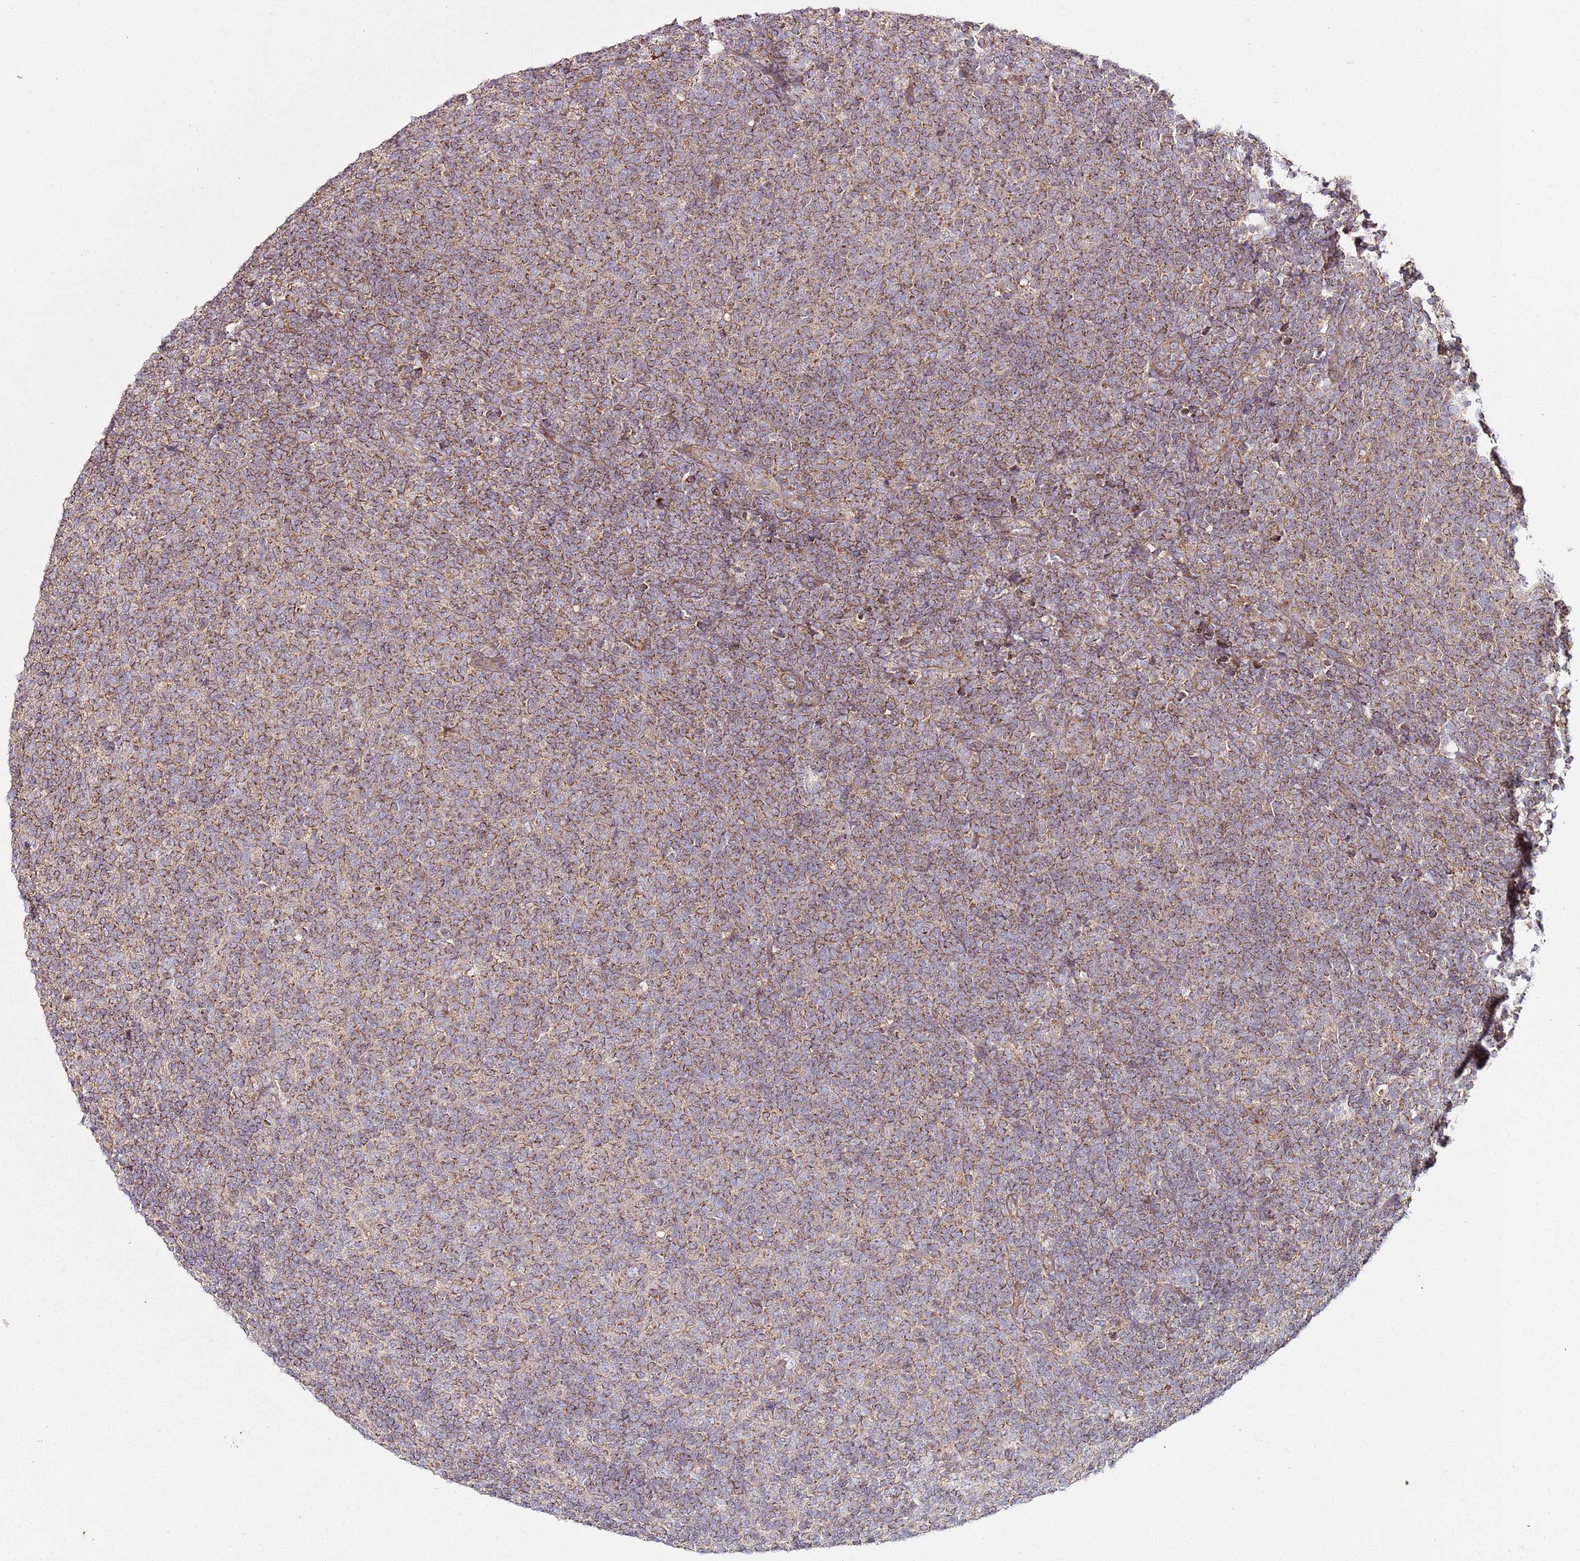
{"staining": {"intensity": "moderate", "quantity": ">75%", "location": "cytoplasmic/membranous"}, "tissue": "lymphoma", "cell_type": "Tumor cells", "image_type": "cancer", "snomed": [{"axis": "morphology", "description": "Malignant lymphoma, non-Hodgkin's type, Low grade"}, {"axis": "topography", "description": "Lymph node"}], "caption": "Moderate cytoplasmic/membranous positivity for a protein is present in about >75% of tumor cells of malignant lymphoma, non-Hodgkin's type (low-grade) using immunohistochemistry (IHC).", "gene": "KRTAP21-3", "patient": {"sex": "male", "age": 66}}